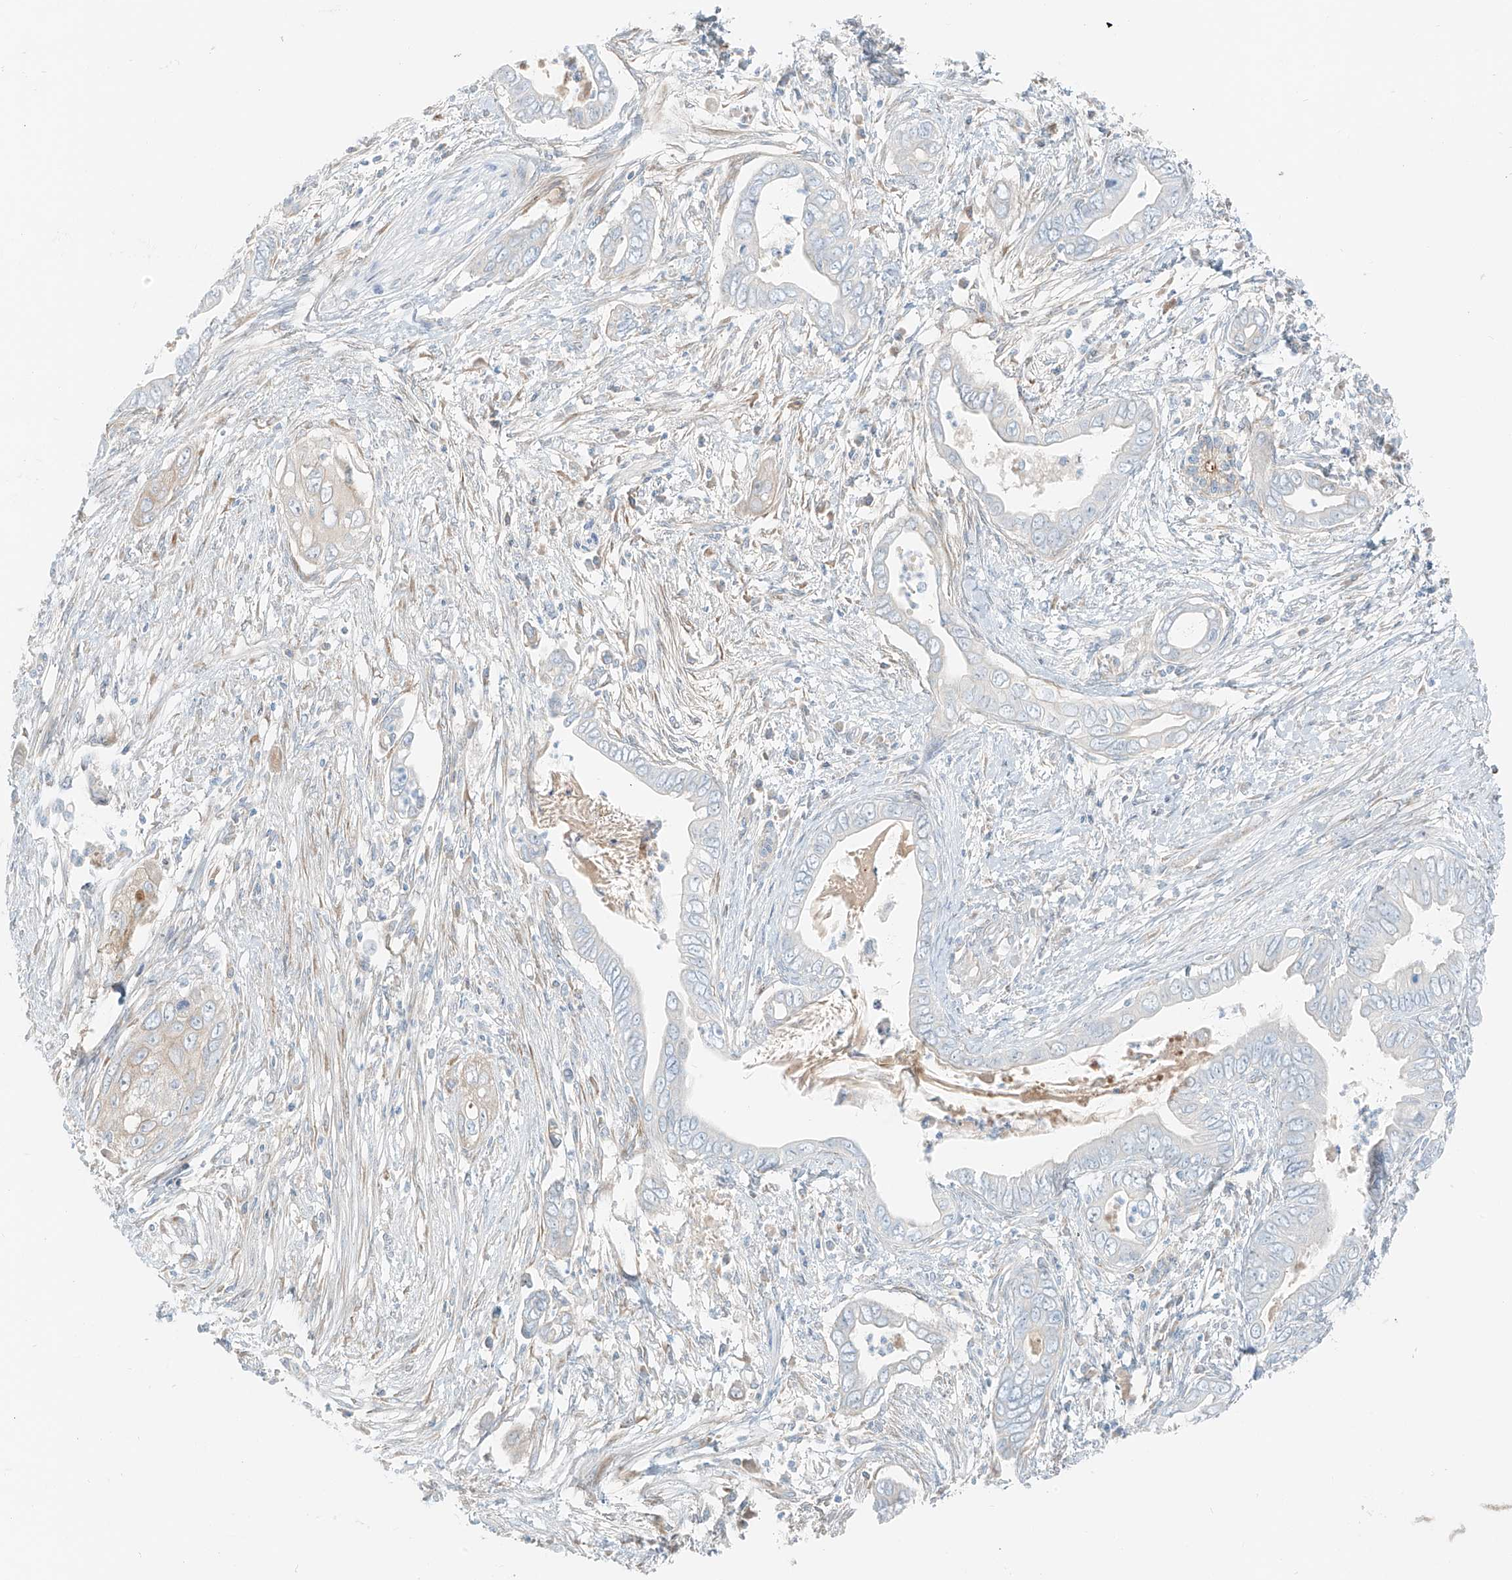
{"staining": {"intensity": "negative", "quantity": "none", "location": "none"}, "tissue": "pancreatic cancer", "cell_type": "Tumor cells", "image_type": "cancer", "snomed": [{"axis": "morphology", "description": "Adenocarcinoma, NOS"}, {"axis": "topography", "description": "Pancreas"}], "caption": "IHC image of pancreatic adenocarcinoma stained for a protein (brown), which reveals no positivity in tumor cells. The staining is performed using DAB brown chromogen with nuclei counter-stained in using hematoxylin.", "gene": "FSTL1", "patient": {"sex": "male", "age": 75}}